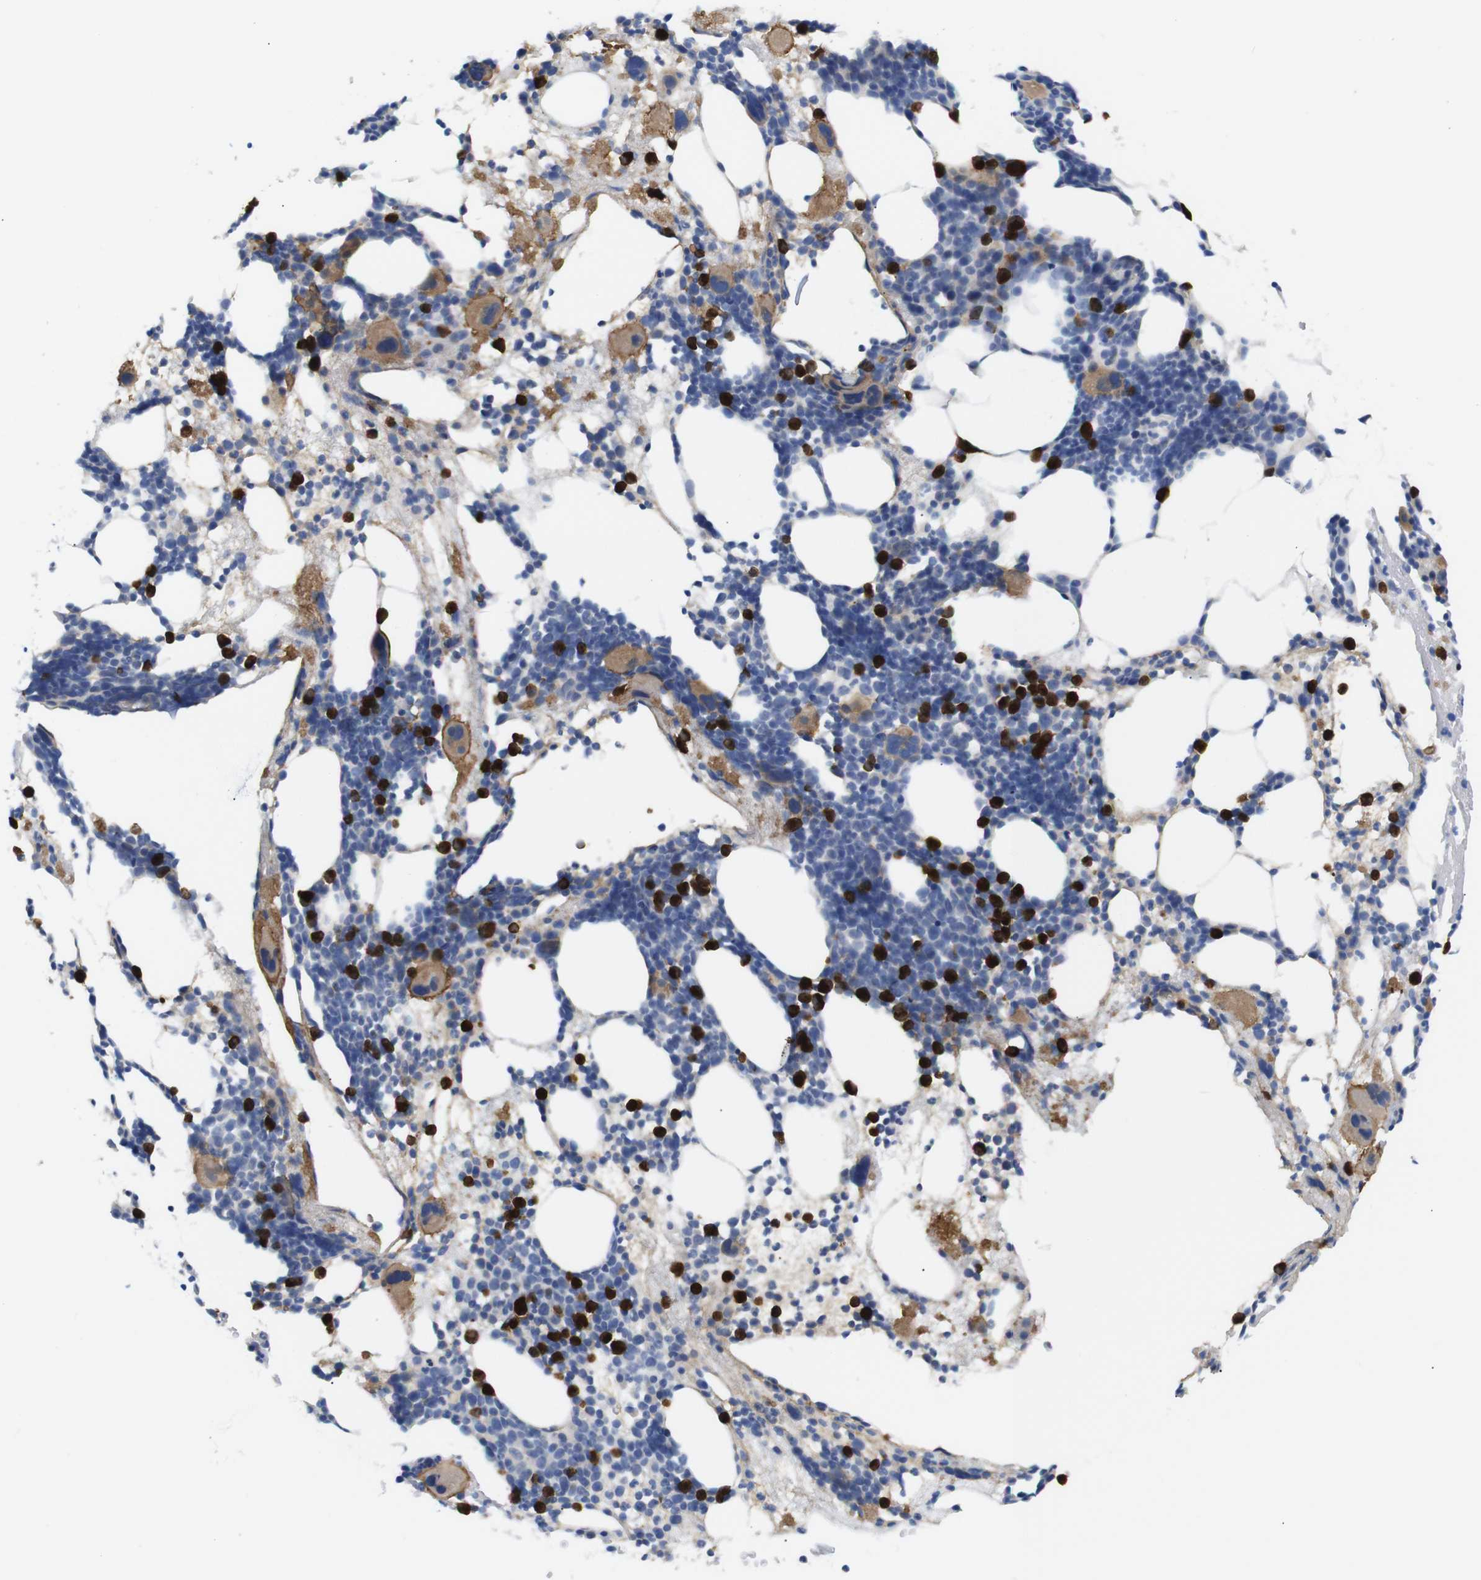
{"staining": {"intensity": "strong", "quantity": "25%-75%", "location": "cytoplasmic/membranous"}, "tissue": "bone marrow", "cell_type": "Hematopoietic cells", "image_type": "normal", "snomed": [{"axis": "morphology", "description": "Normal tissue, NOS"}, {"axis": "morphology", "description": "Inflammation, NOS"}, {"axis": "topography", "description": "Bone marrow"}], "caption": "Protein expression by immunohistochemistry exhibits strong cytoplasmic/membranous positivity in about 25%-75% of hematopoietic cells in unremarkable bone marrow.", "gene": "ALOX15", "patient": {"sex": "female", "age": 76}}